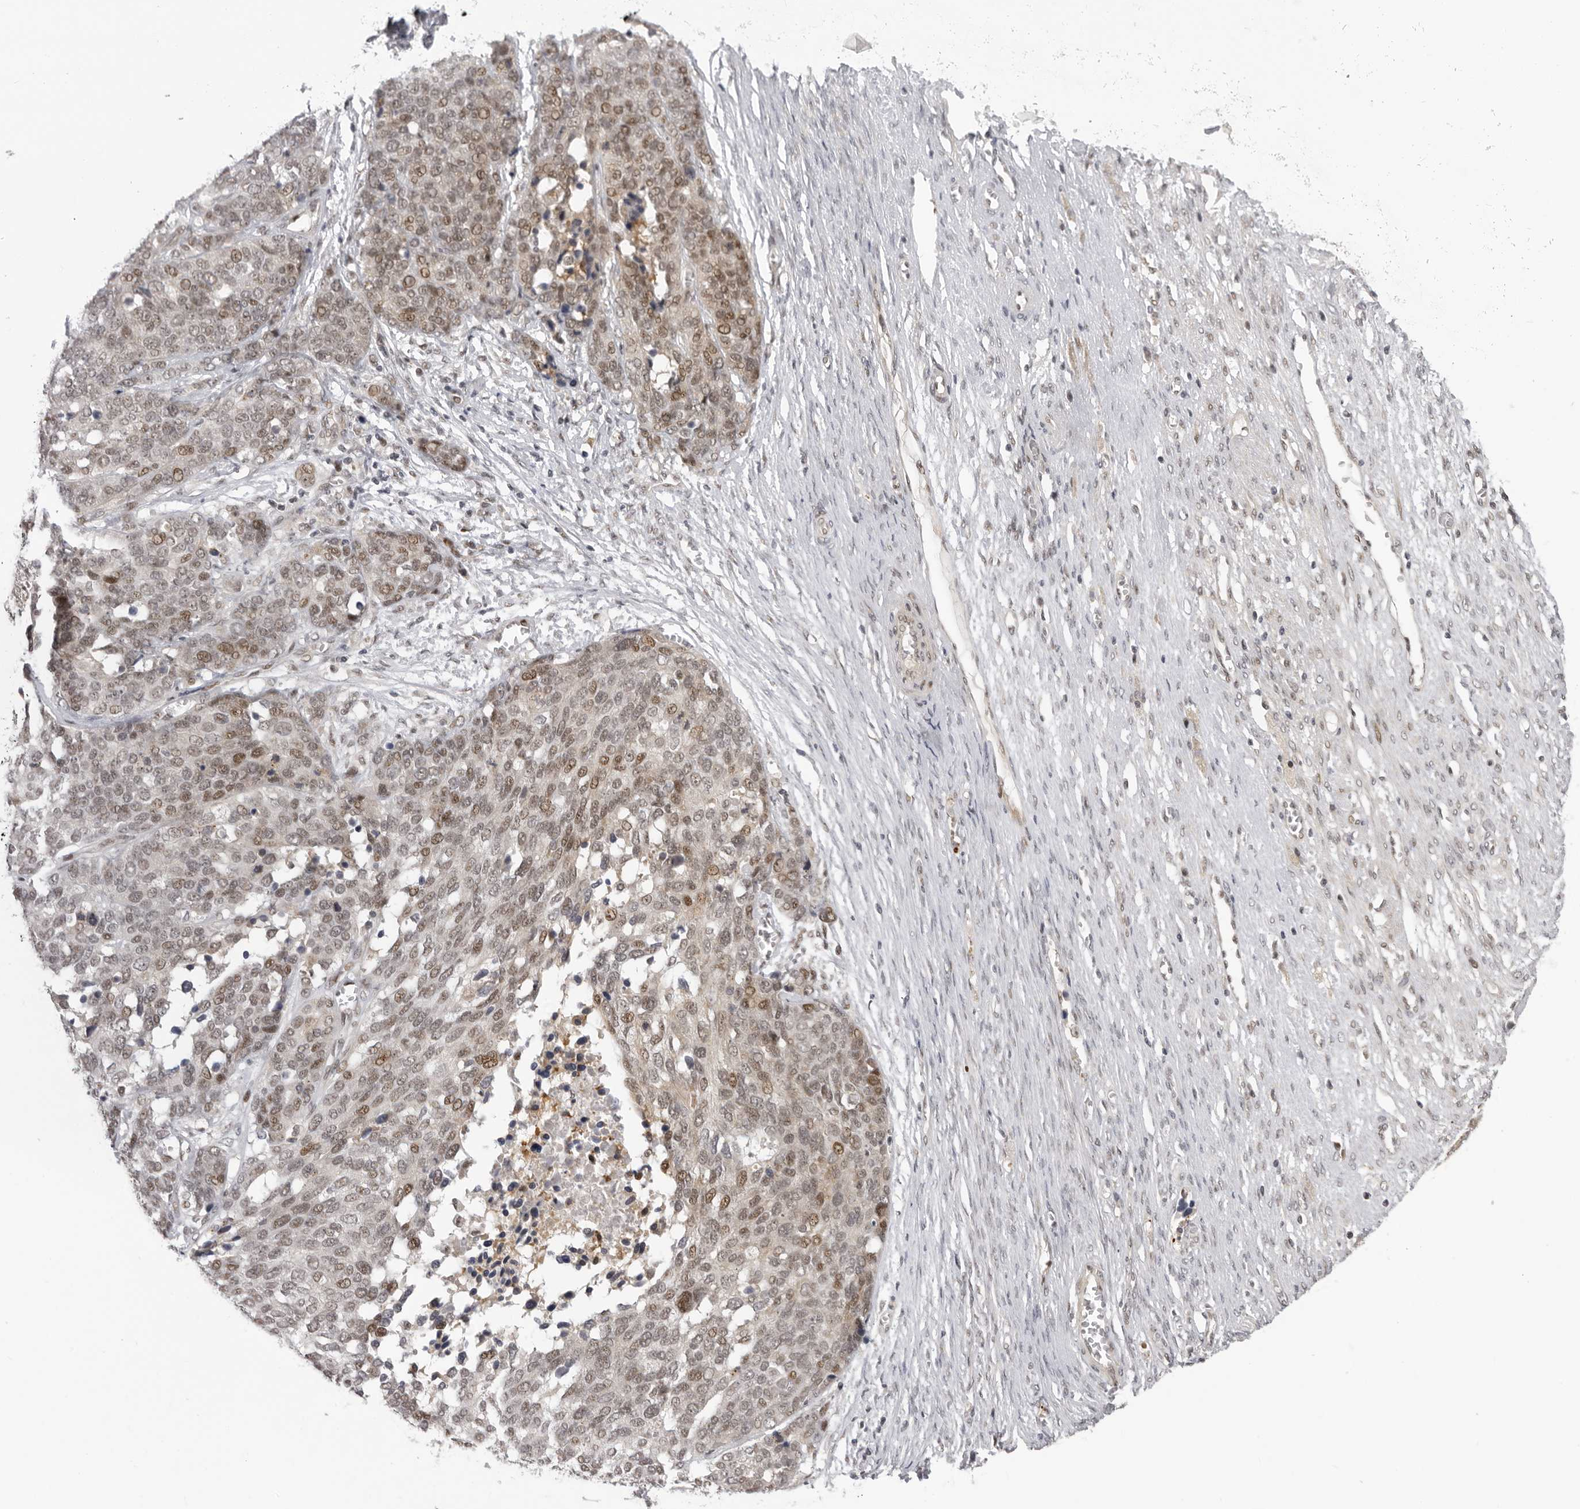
{"staining": {"intensity": "moderate", "quantity": ">75%", "location": "nuclear"}, "tissue": "ovarian cancer", "cell_type": "Tumor cells", "image_type": "cancer", "snomed": [{"axis": "morphology", "description": "Cystadenocarcinoma, serous, NOS"}, {"axis": "topography", "description": "Ovary"}], "caption": "High-magnification brightfield microscopy of ovarian cancer (serous cystadenocarcinoma) stained with DAB (brown) and counterstained with hematoxylin (blue). tumor cells exhibit moderate nuclear positivity is appreciated in approximately>75% of cells. Immunohistochemistry (ihc) stains the protein of interest in brown and the nuclei are stained blue.", "gene": "ALPK2", "patient": {"sex": "female", "age": 44}}